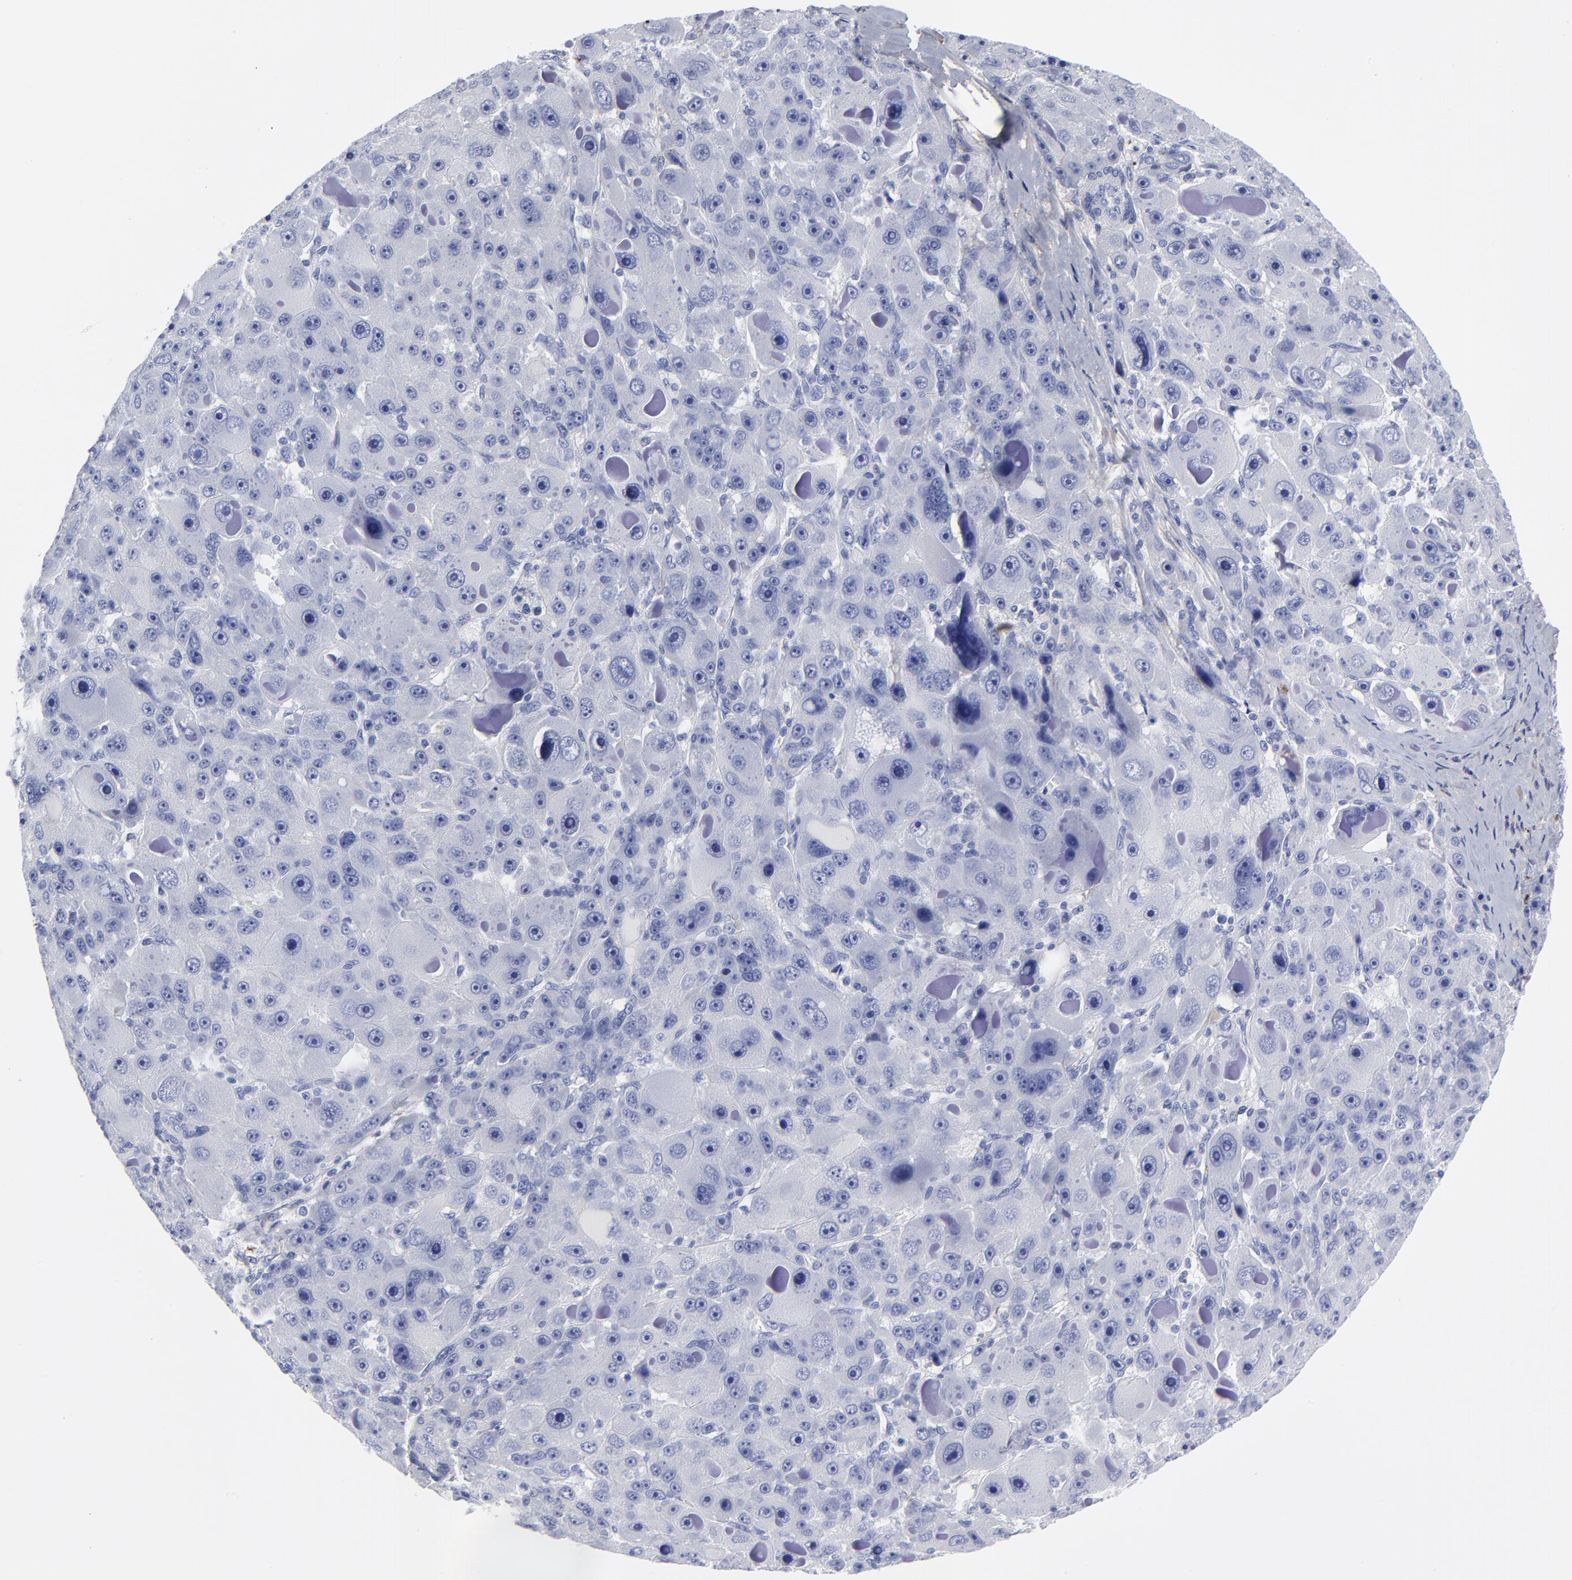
{"staining": {"intensity": "negative", "quantity": "none", "location": "none"}, "tissue": "liver cancer", "cell_type": "Tumor cells", "image_type": "cancer", "snomed": [{"axis": "morphology", "description": "Carcinoma, Hepatocellular, NOS"}, {"axis": "topography", "description": "Liver"}], "caption": "Human liver cancer stained for a protein using immunohistochemistry (IHC) reveals no expression in tumor cells.", "gene": "DCN", "patient": {"sex": "male", "age": 76}}